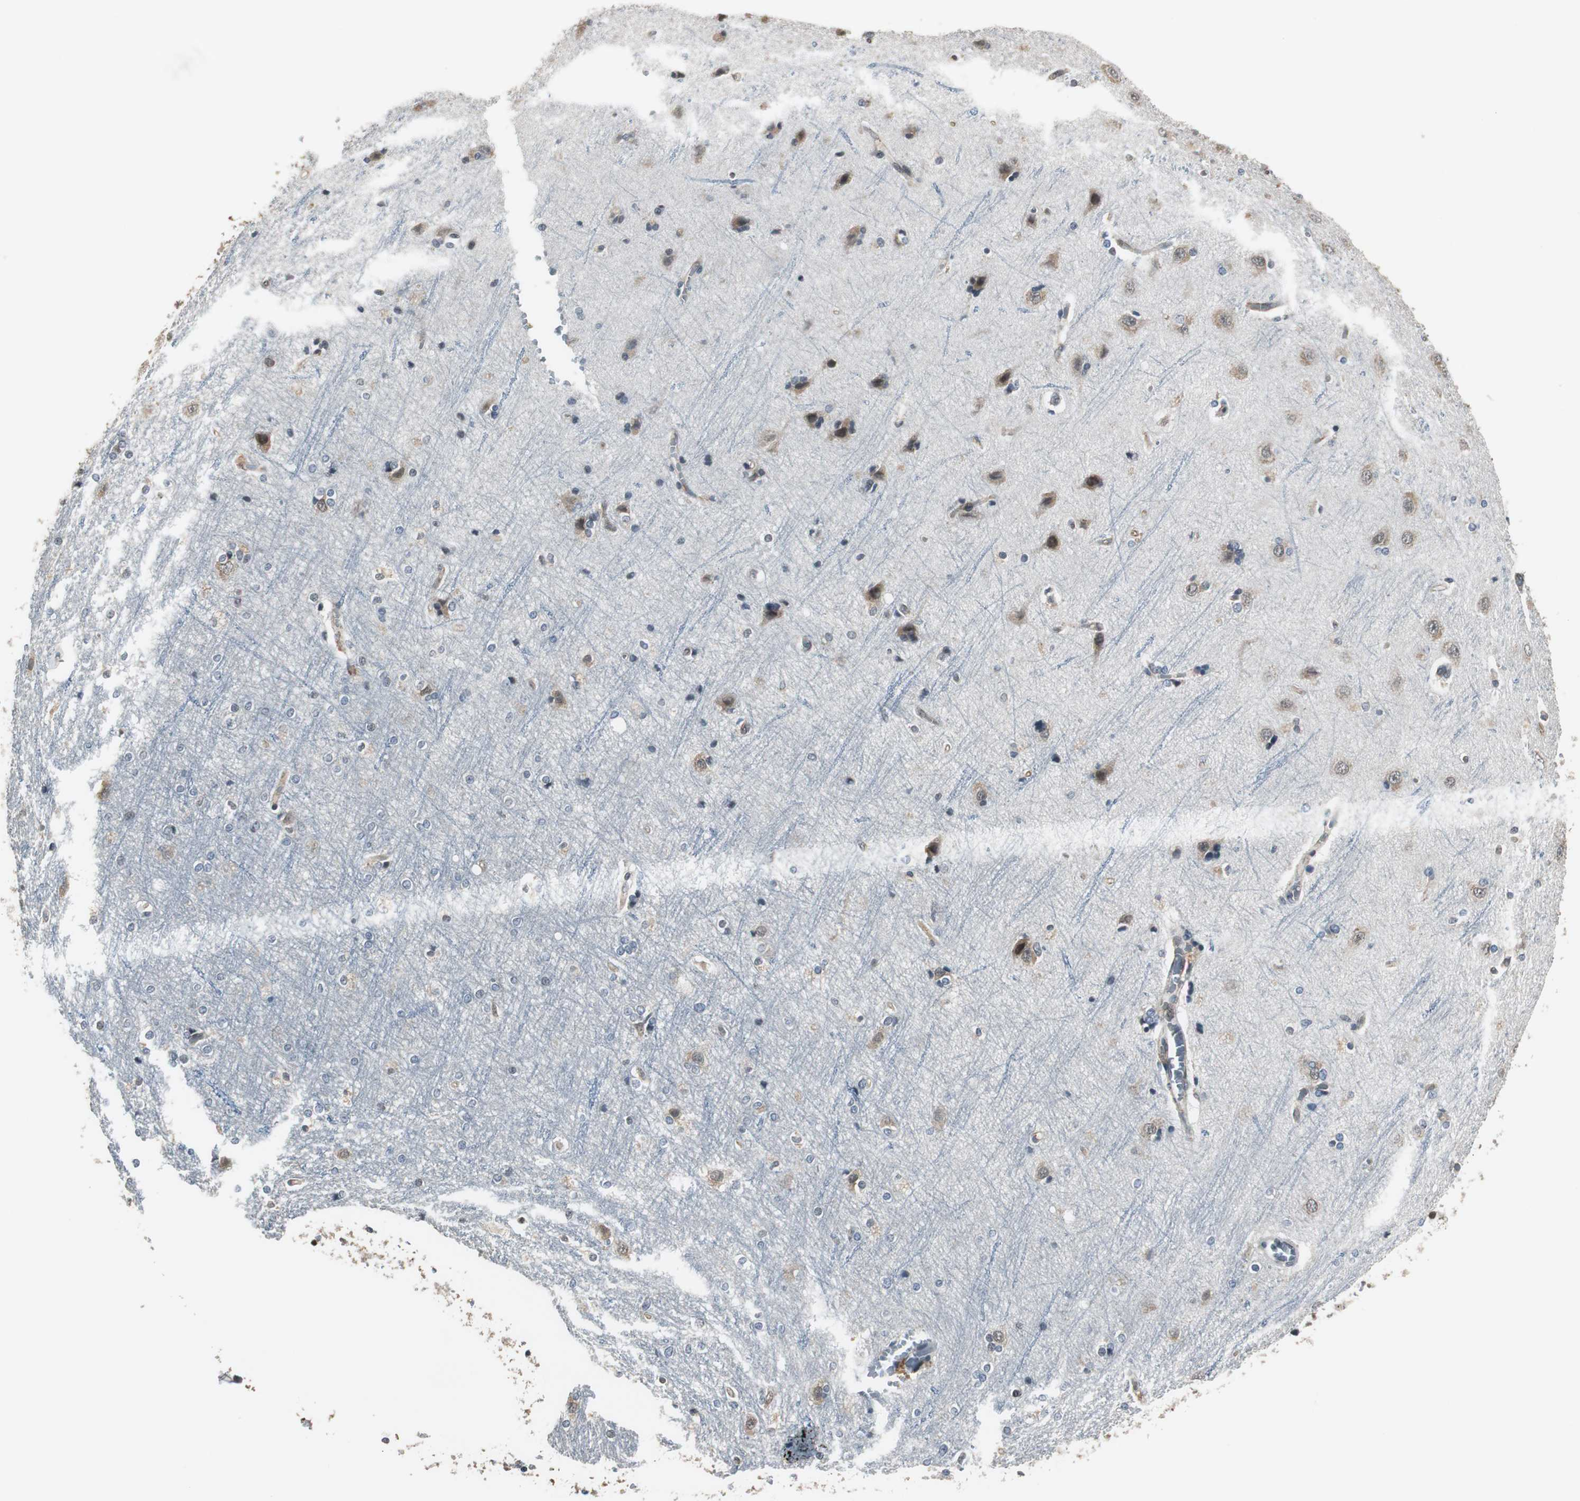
{"staining": {"intensity": "weak", "quantity": "25%-75%", "location": "cytoplasmic/membranous"}, "tissue": "cerebral cortex", "cell_type": "Endothelial cells", "image_type": "normal", "snomed": [{"axis": "morphology", "description": "Normal tissue, NOS"}, {"axis": "topography", "description": "Cerebral cortex"}], "caption": "Benign cerebral cortex shows weak cytoplasmic/membranous positivity in approximately 25%-75% of endothelial cells.", "gene": "MKX", "patient": {"sex": "female", "age": 54}}